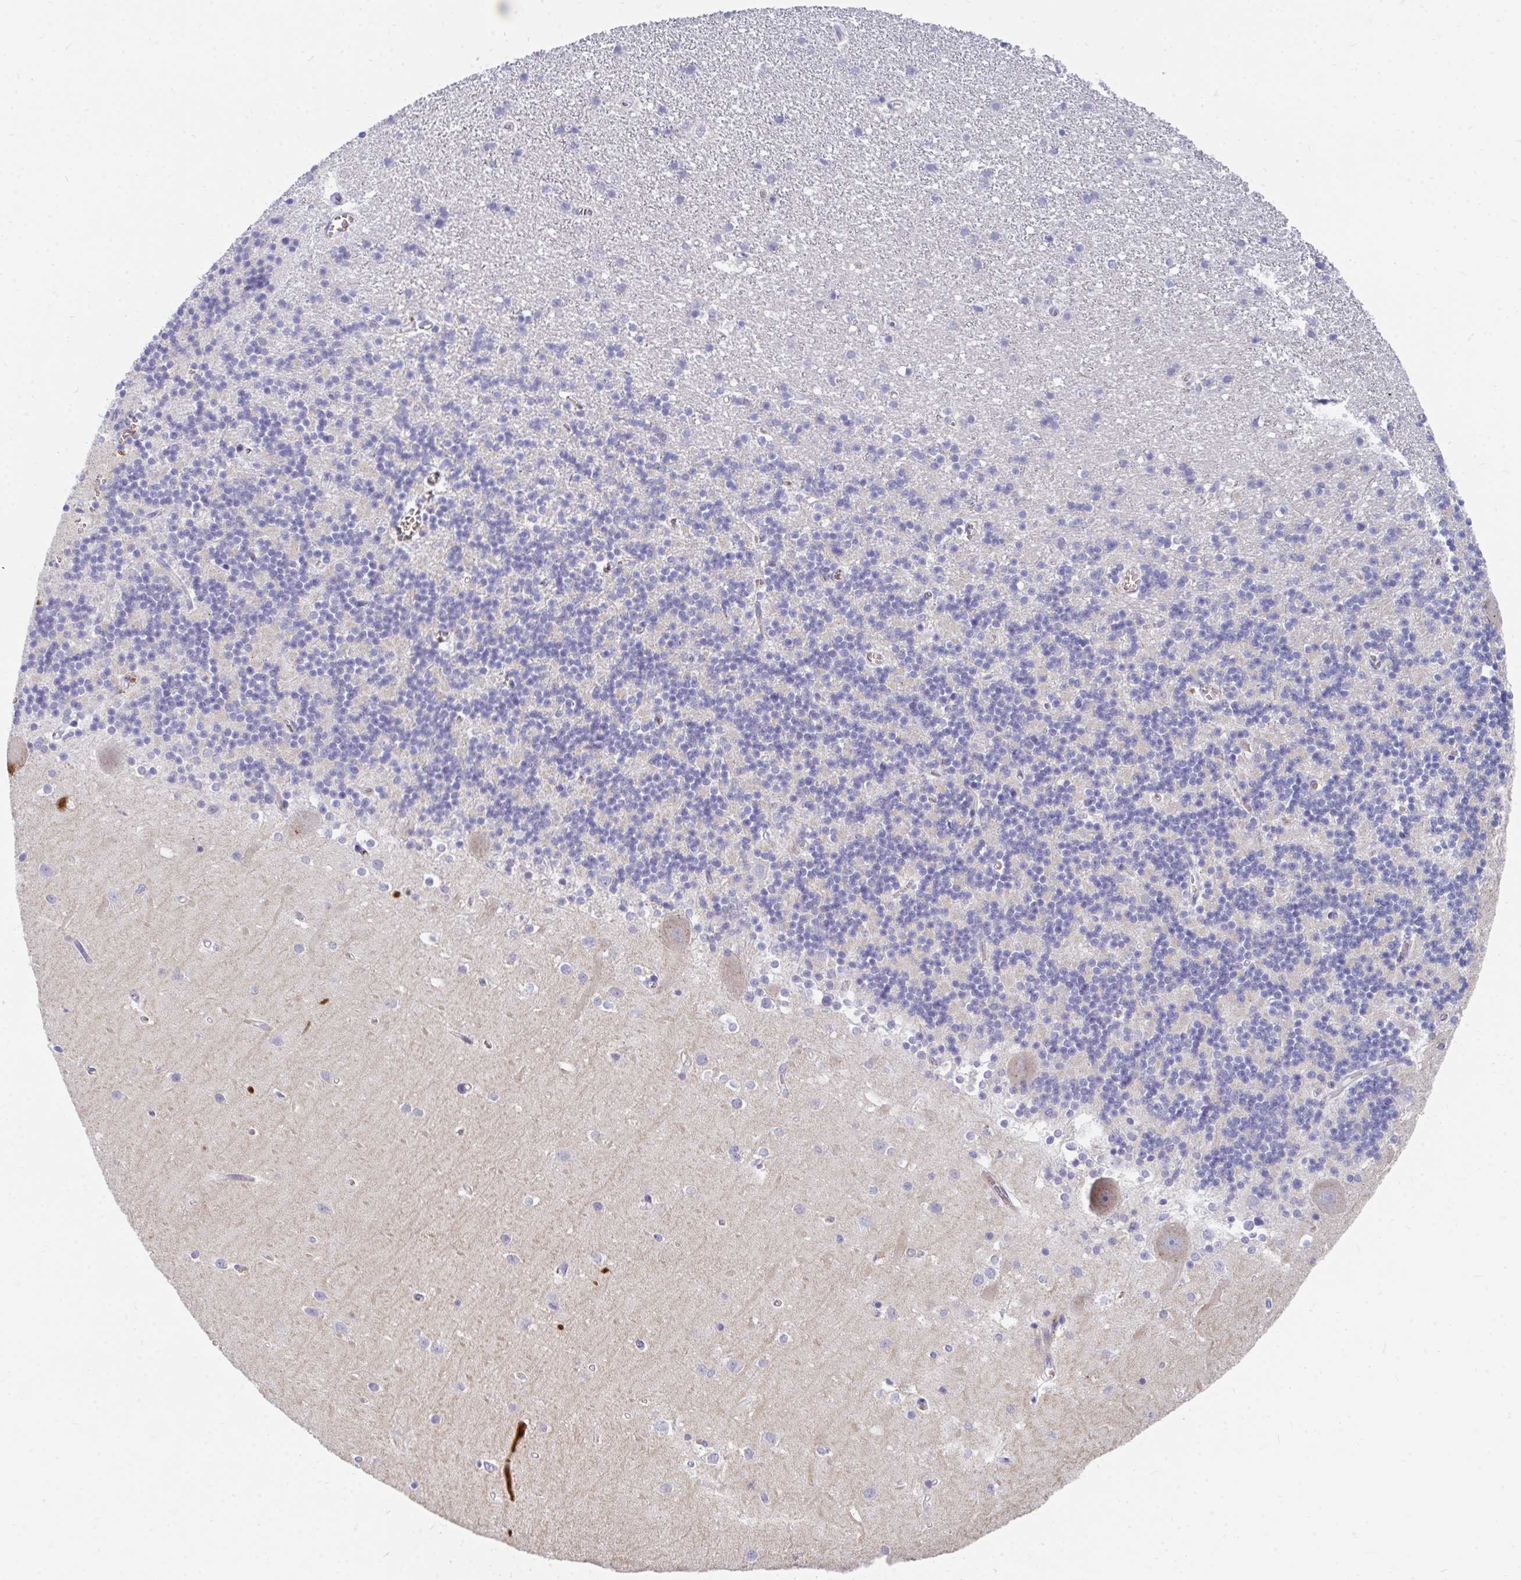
{"staining": {"intensity": "negative", "quantity": "none", "location": "none"}, "tissue": "cerebellum", "cell_type": "Cells in granular layer", "image_type": "normal", "snomed": [{"axis": "morphology", "description": "Normal tissue, NOS"}, {"axis": "topography", "description": "Cerebellum"}], "caption": "Histopathology image shows no protein positivity in cells in granular layer of unremarkable cerebellum. (DAB IHC with hematoxylin counter stain).", "gene": "MROH2B", "patient": {"sex": "male", "age": 54}}